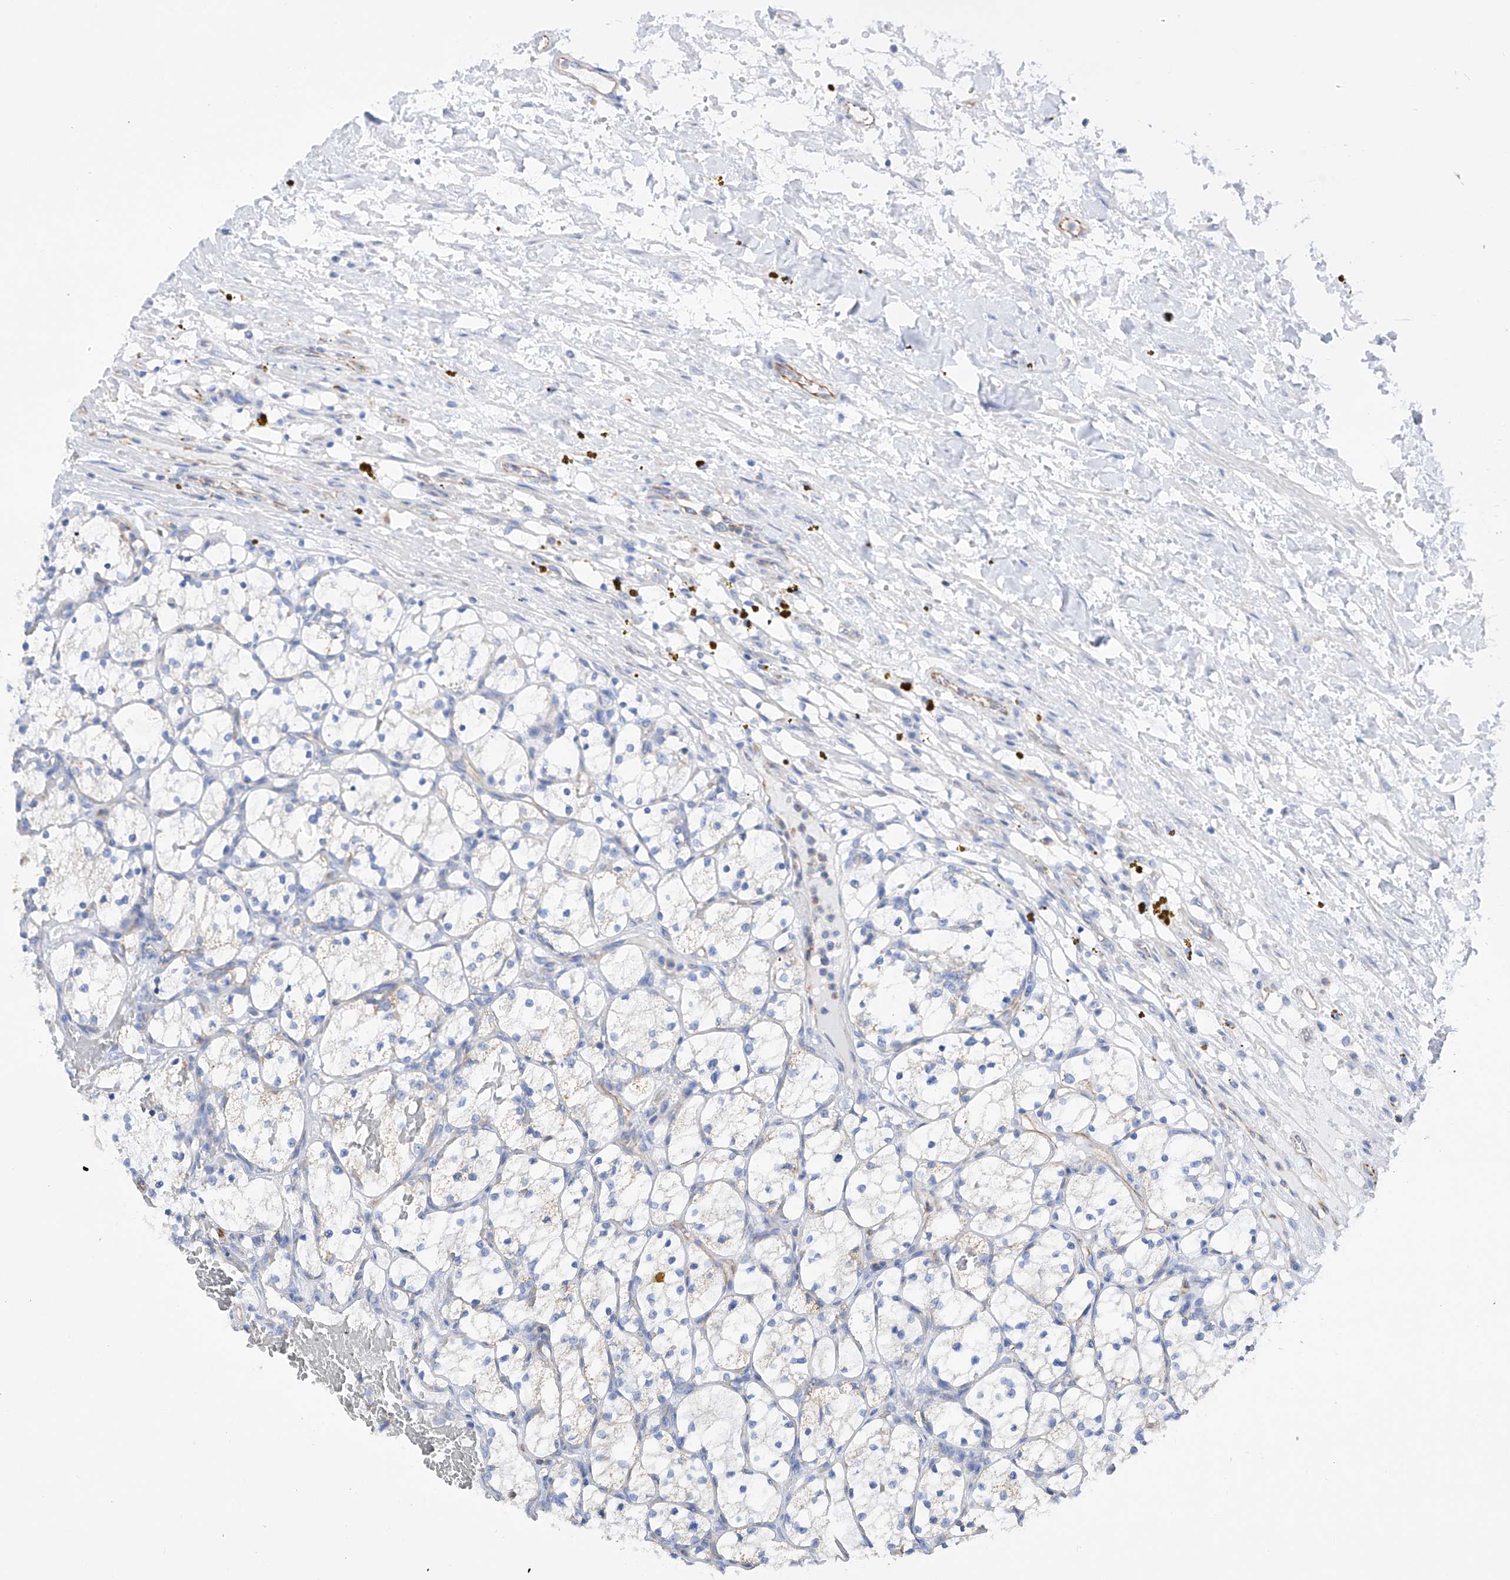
{"staining": {"intensity": "negative", "quantity": "none", "location": "none"}, "tissue": "renal cancer", "cell_type": "Tumor cells", "image_type": "cancer", "snomed": [{"axis": "morphology", "description": "Adenocarcinoma, NOS"}, {"axis": "topography", "description": "Kidney"}], "caption": "Micrograph shows no significant protein positivity in tumor cells of renal adenocarcinoma.", "gene": "FLG", "patient": {"sex": "female", "age": 69}}